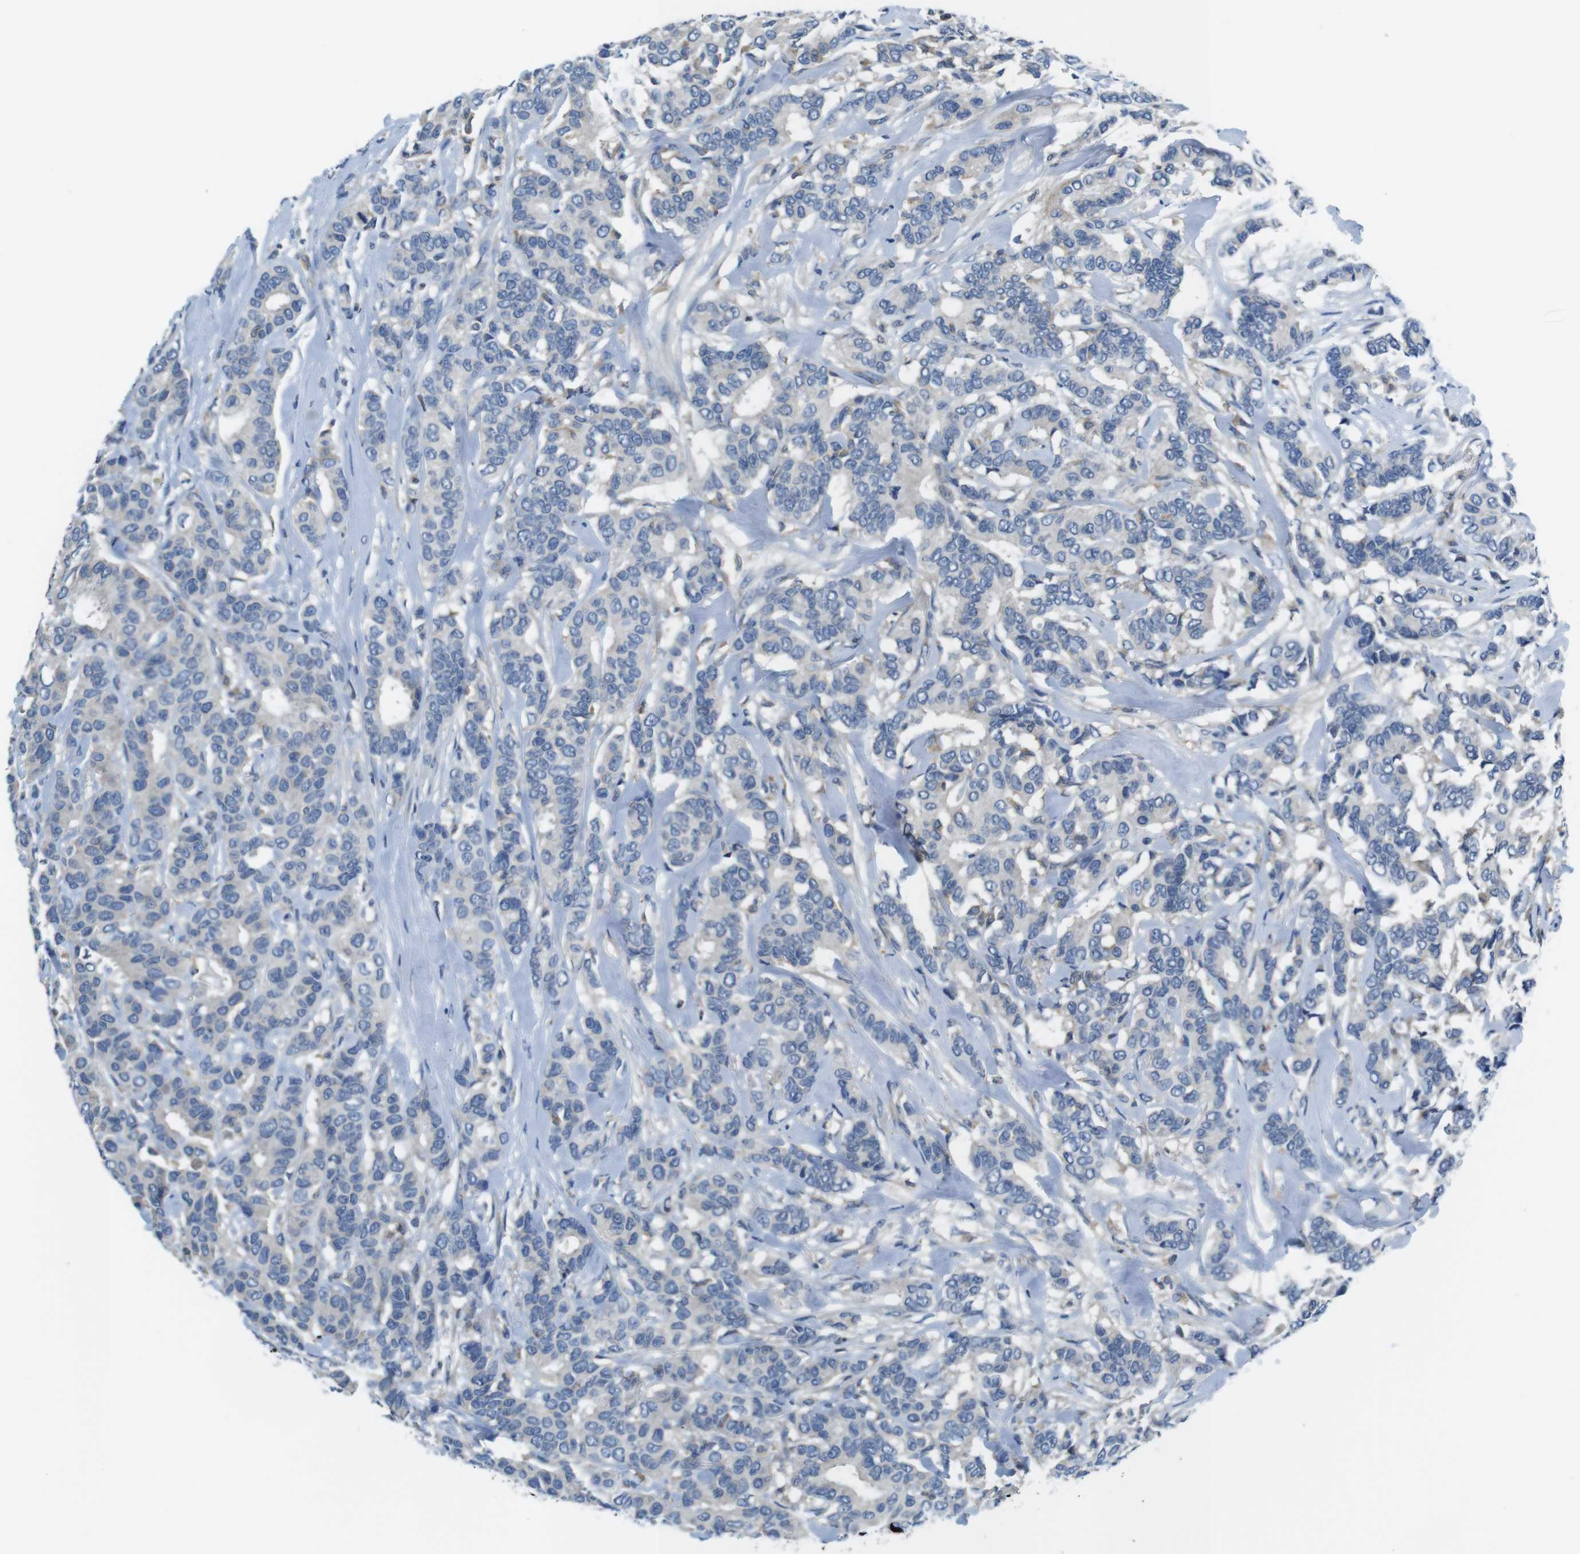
{"staining": {"intensity": "negative", "quantity": "none", "location": "none"}, "tissue": "breast cancer", "cell_type": "Tumor cells", "image_type": "cancer", "snomed": [{"axis": "morphology", "description": "Duct carcinoma"}, {"axis": "topography", "description": "Breast"}], "caption": "IHC photomicrograph of neoplastic tissue: infiltrating ductal carcinoma (breast) stained with DAB exhibits no significant protein expression in tumor cells. (DAB immunohistochemistry, high magnification).", "gene": "PIK3CD", "patient": {"sex": "female", "age": 87}}